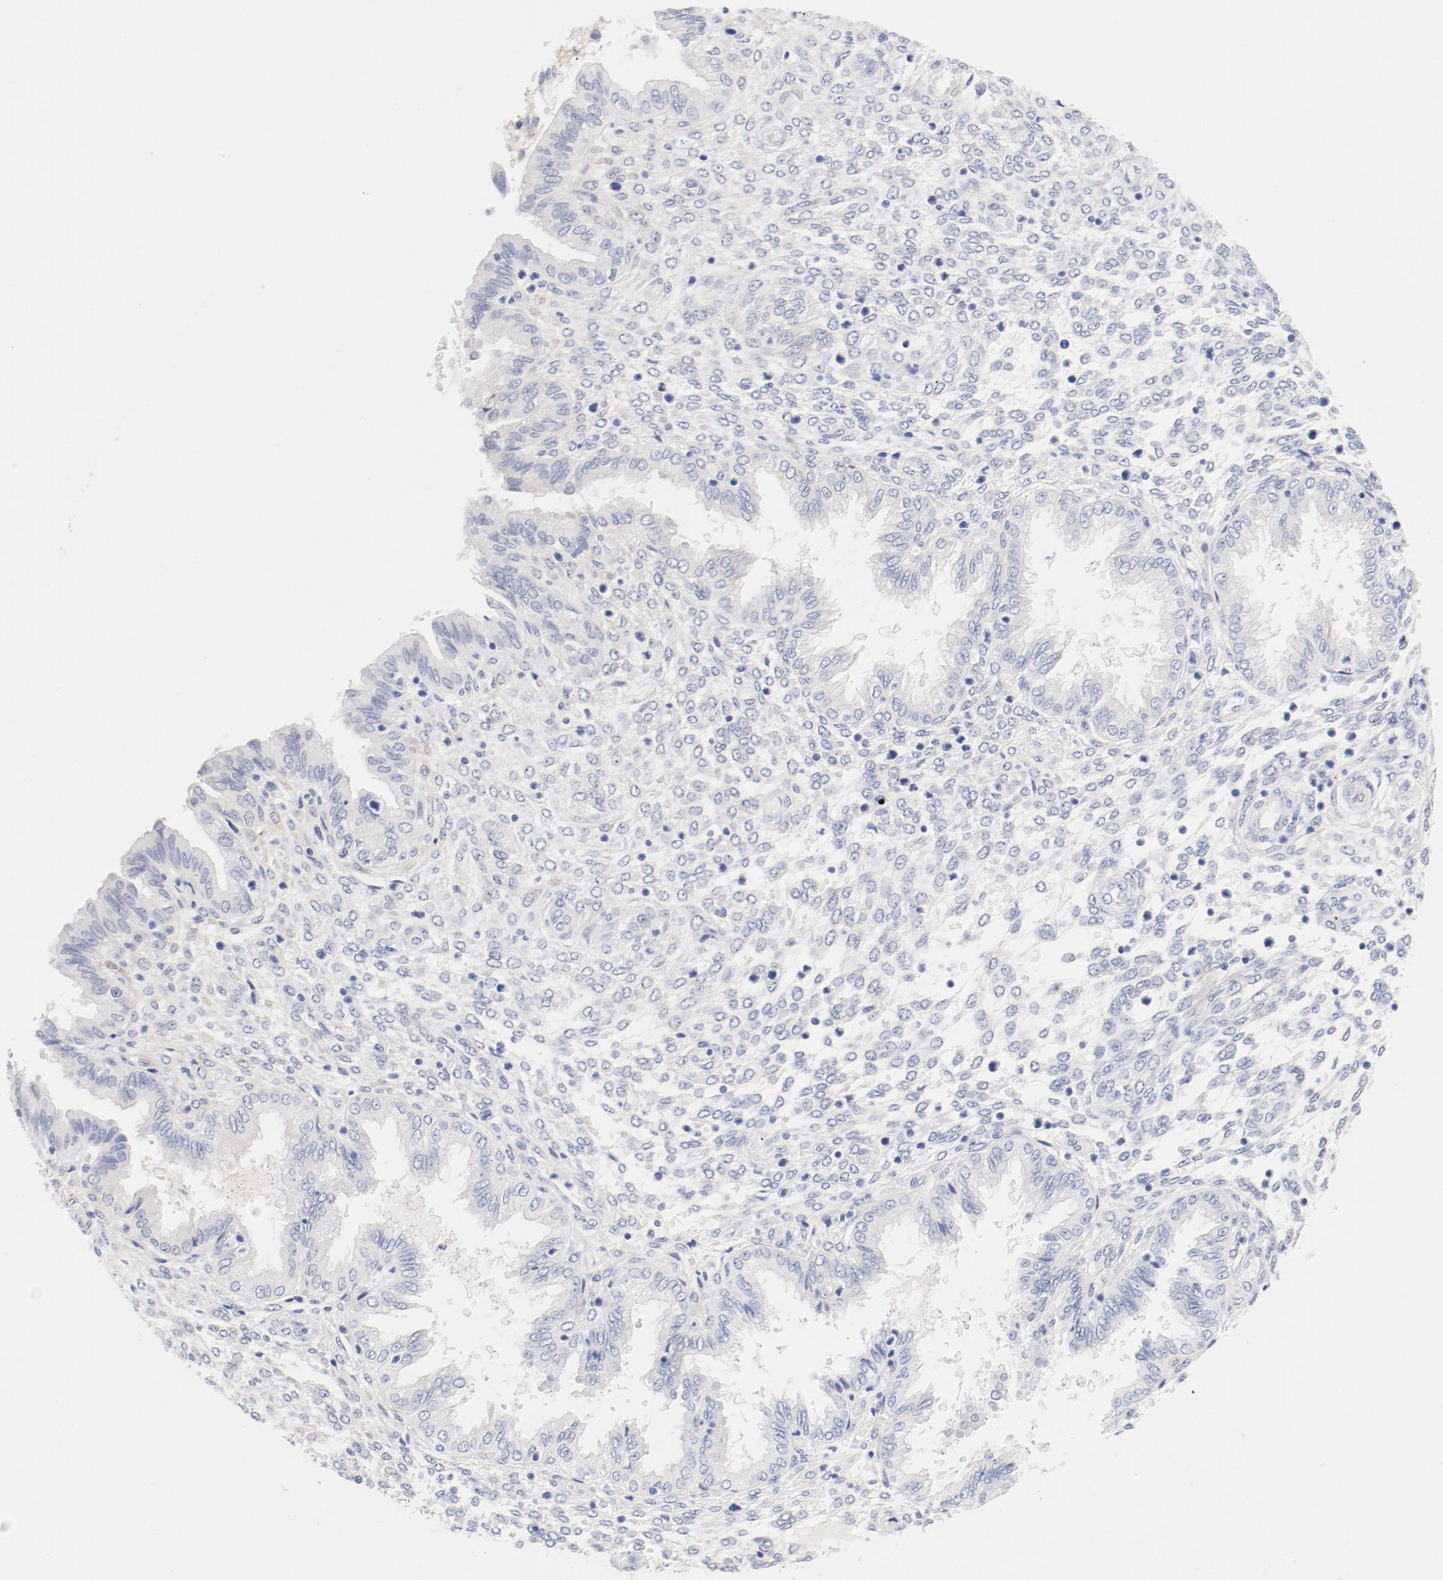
{"staining": {"intensity": "negative", "quantity": "none", "location": "none"}, "tissue": "endometrium", "cell_type": "Cells in endometrial stroma", "image_type": "normal", "snomed": [{"axis": "morphology", "description": "Normal tissue, NOS"}, {"axis": "topography", "description": "Endometrium"}], "caption": "This is an immunohistochemistry (IHC) micrograph of unremarkable endometrium. There is no positivity in cells in endometrial stroma.", "gene": "HOMER1", "patient": {"sex": "female", "age": 33}}